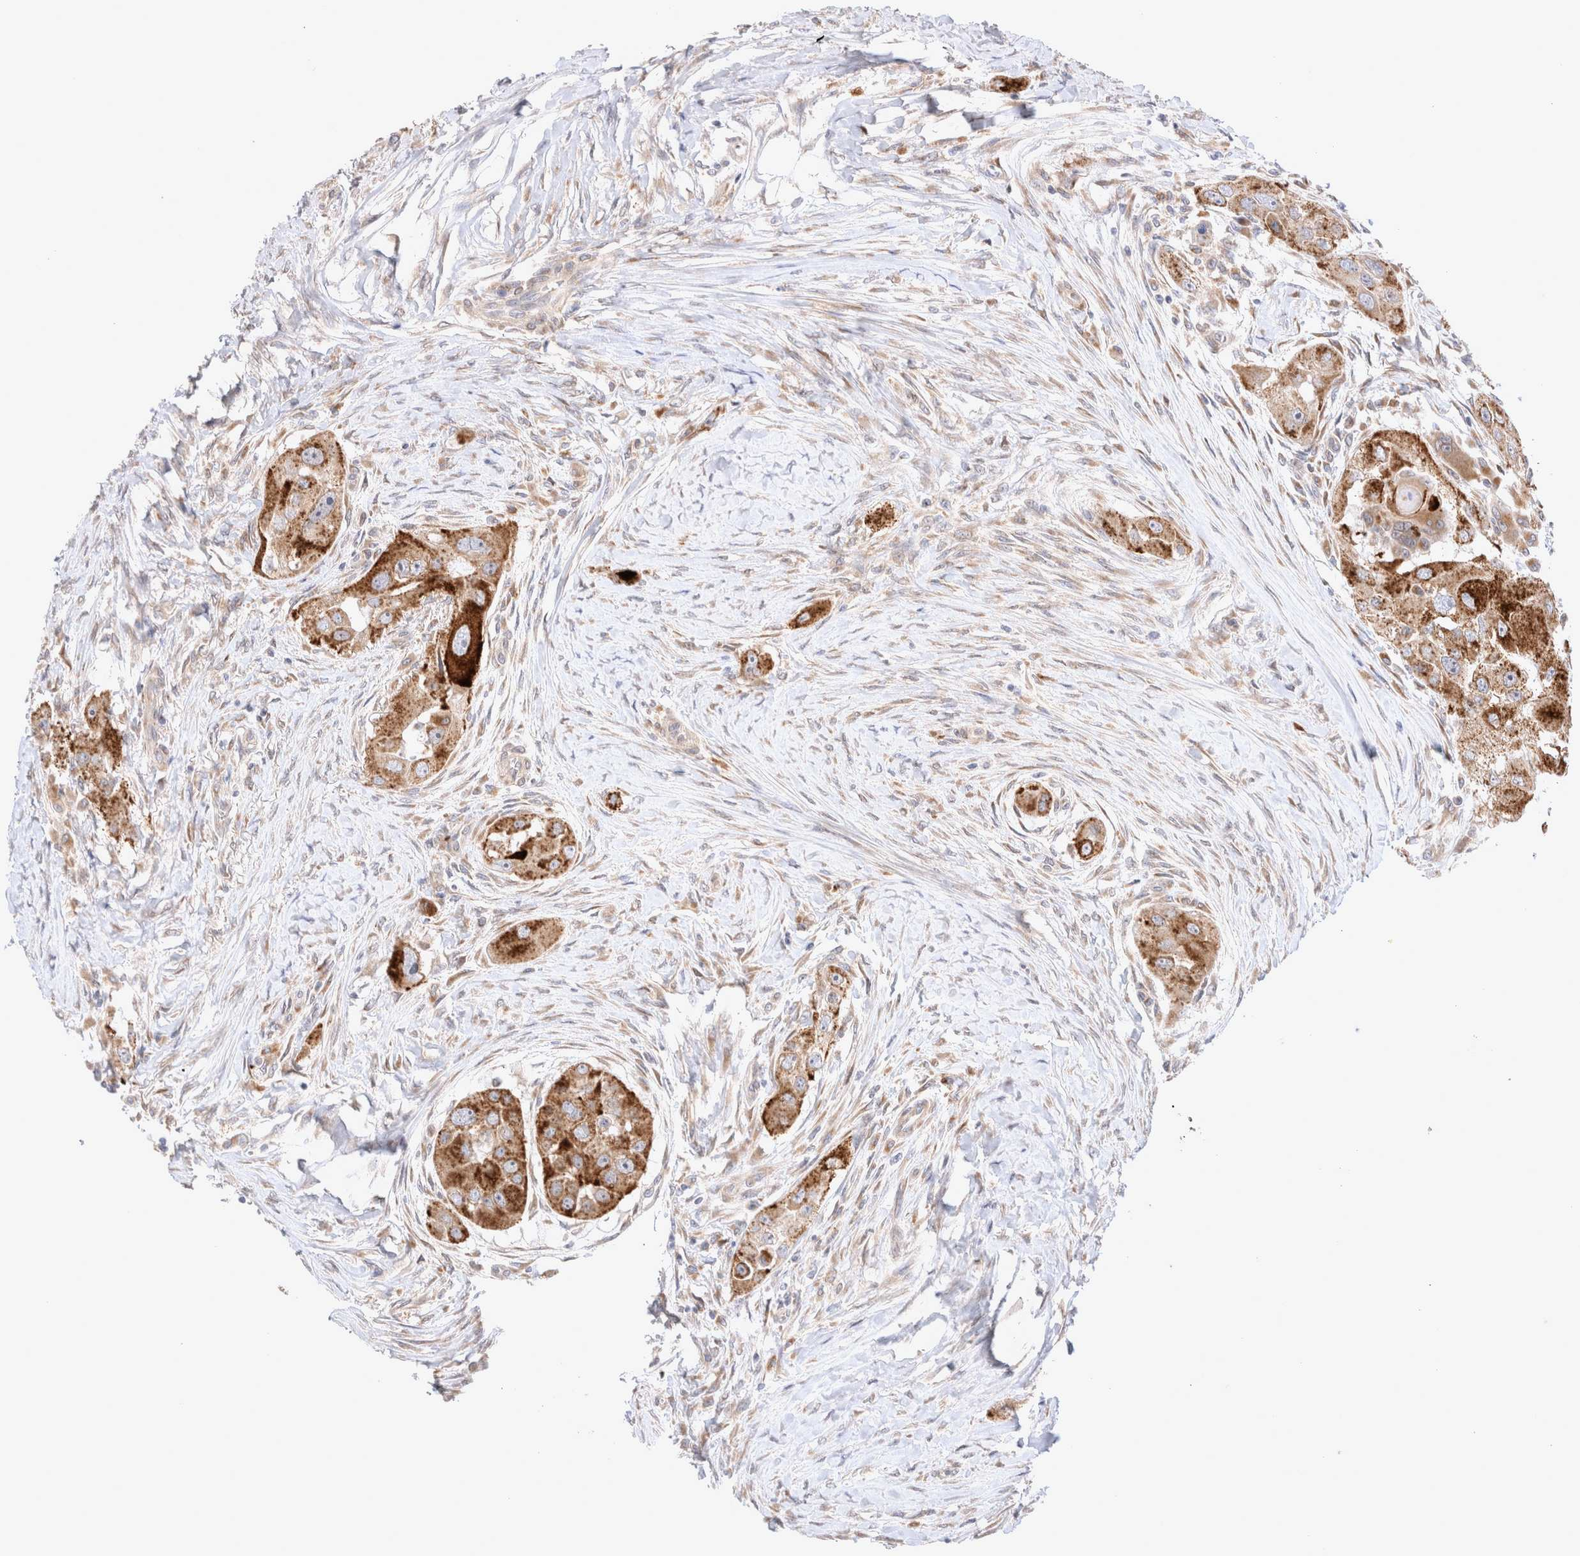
{"staining": {"intensity": "moderate", "quantity": ">75%", "location": "cytoplasmic/membranous"}, "tissue": "head and neck cancer", "cell_type": "Tumor cells", "image_type": "cancer", "snomed": [{"axis": "morphology", "description": "Normal tissue, NOS"}, {"axis": "morphology", "description": "Squamous cell carcinoma, NOS"}, {"axis": "topography", "description": "Skeletal muscle"}, {"axis": "topography", "description": "Head-Neck"}], "caption": "Tumor cells show medium levels of moderate cytoplasmic/membranous positivity in about >75% of cells in human squamous cell carcinoma (head and neck). Nuclei are stained in blue.", "gene": "NPC1", "patient": {"sex": "male", "age": 51}}